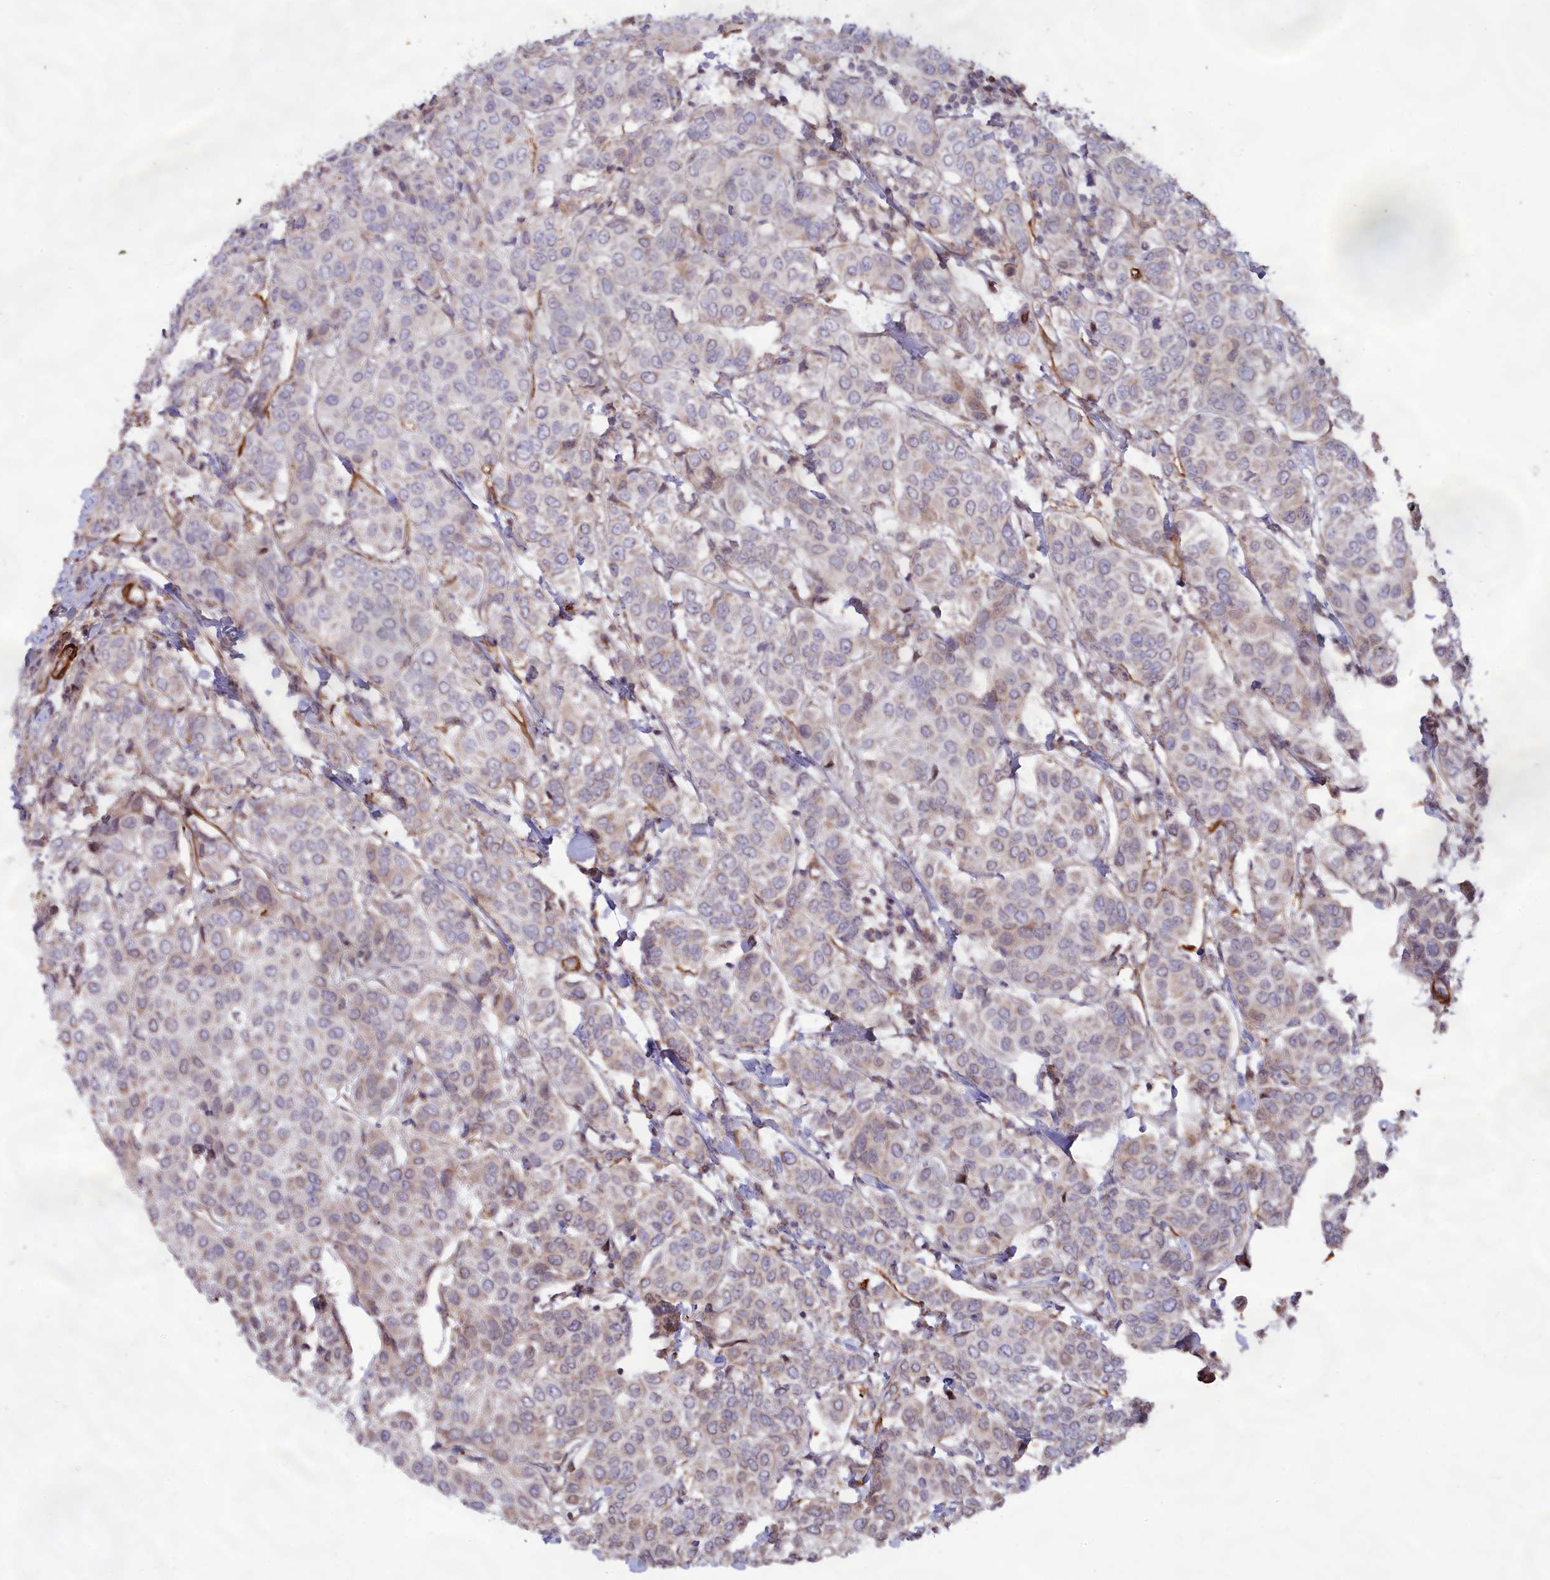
{"staining": {"intensity": "weak", "quantity": "<25%", "location": "cytoplasmic/membranous"}, "tissue": "breast cancer", "cell_type": "Tumor cells", "image_type": "cancer", "snomed": [{"axis": "morphology", "description": "Duct carcinoma"}, {"axis": "topography", "description": "Breast"}], "caption": "A high-resolution photomicrograph shows immunohistochemistry (IHC) staining of breast cancer, which reveals no significant expression in tumor cells. (IHC, brightfield microscopy, high magnification).", "gene": "CCDC154", "patient": {"sex": "female", "age": 55}}